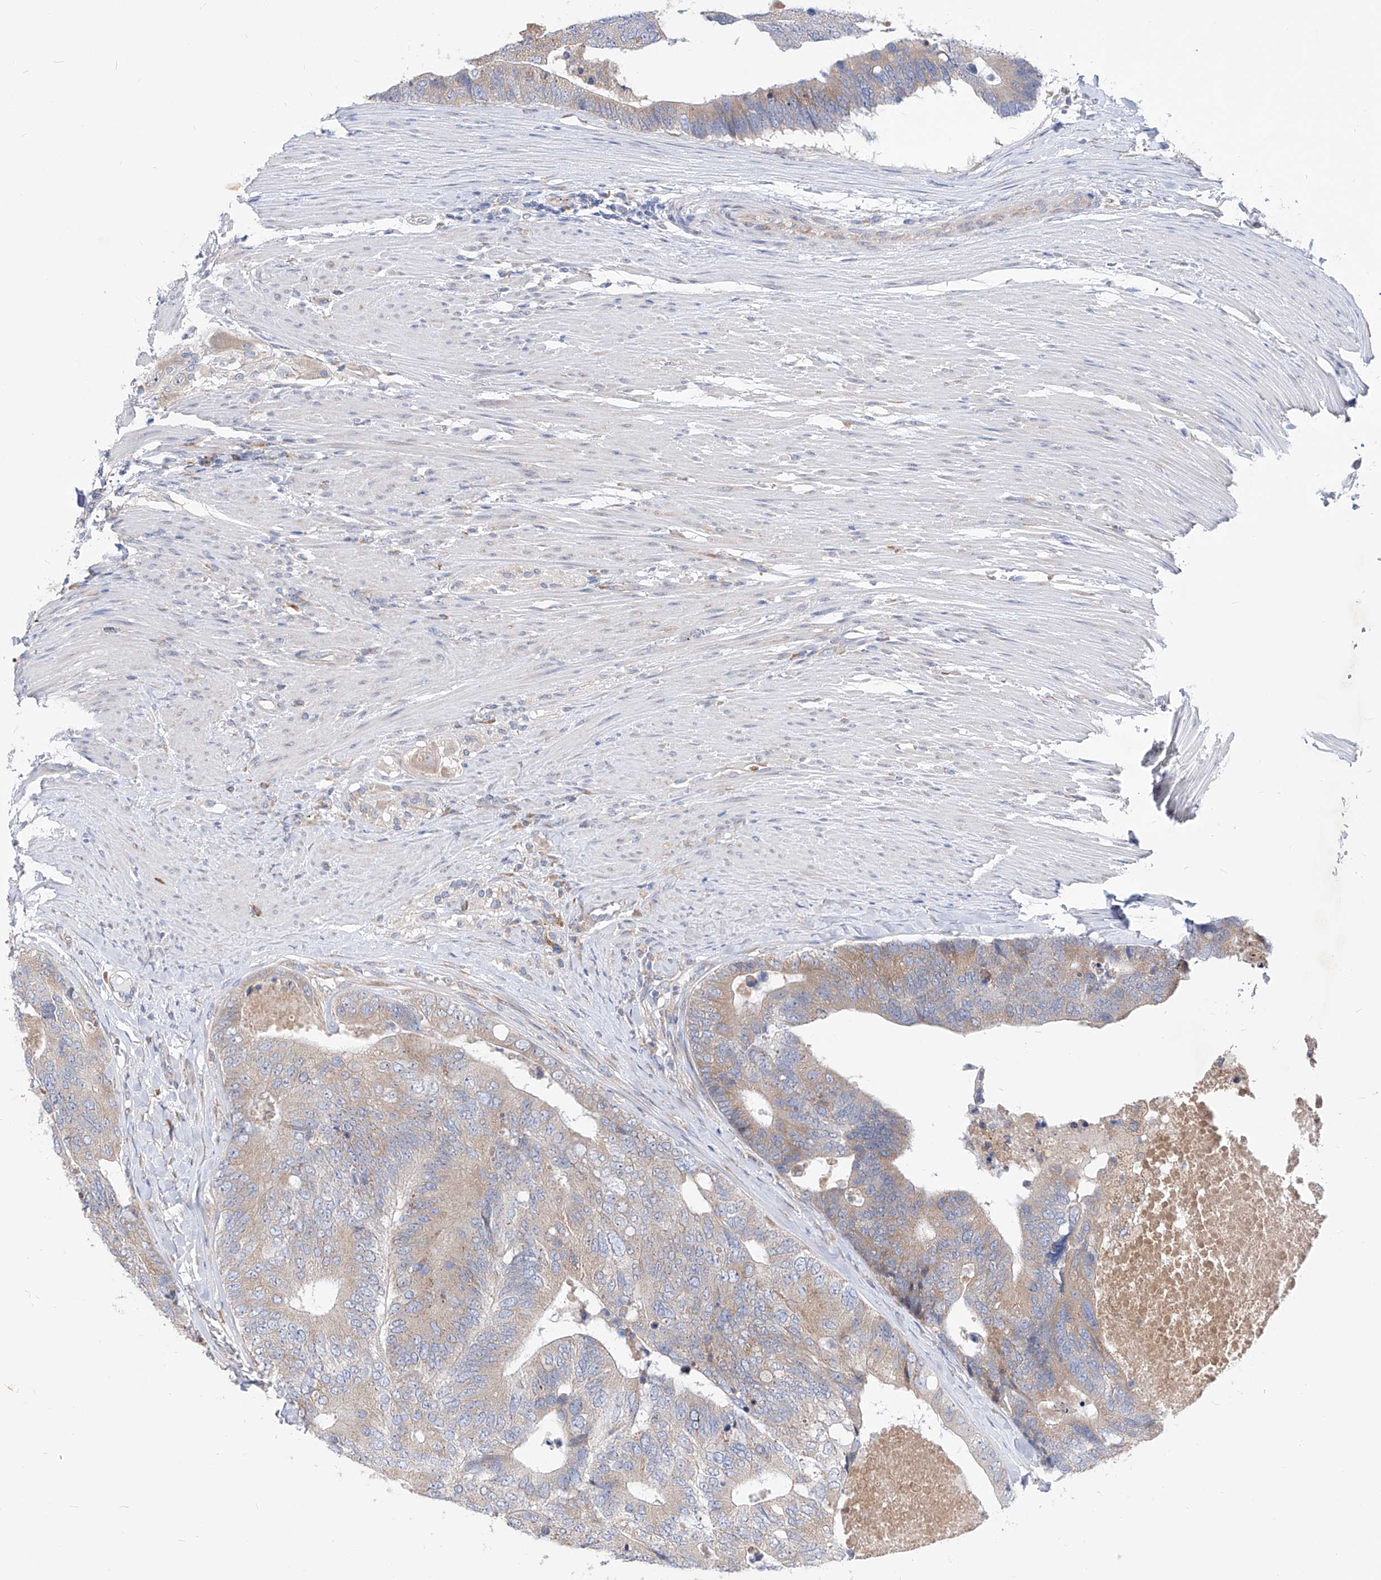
{"staining": {"intensity": "weak", "quantity": ">75%", "location": "cytoplasmic/membranous"}, "tissue": "colorectal cancer", "cell_type": "Tumor cells", "image_type": "cancer", "snomed": [{"axis": "morphology", "description": "Adenocarcinoma, NOS"}, {"axis": "topography", "description": "Colon"}], "caption": "Brown immunohistochemical staining in adenocarcinoma (colorectal) exhibits weak cytoplasmic/membranous expression in about >75% of tumor cells. (Stains: DAB (3,3'-diaminobenzidine) in brown, nuclei in blue, Microscopy: brightfield microscopy at high magnification).", "gene": "UFL1", "patient": {"sex": "female", "age": 67}}